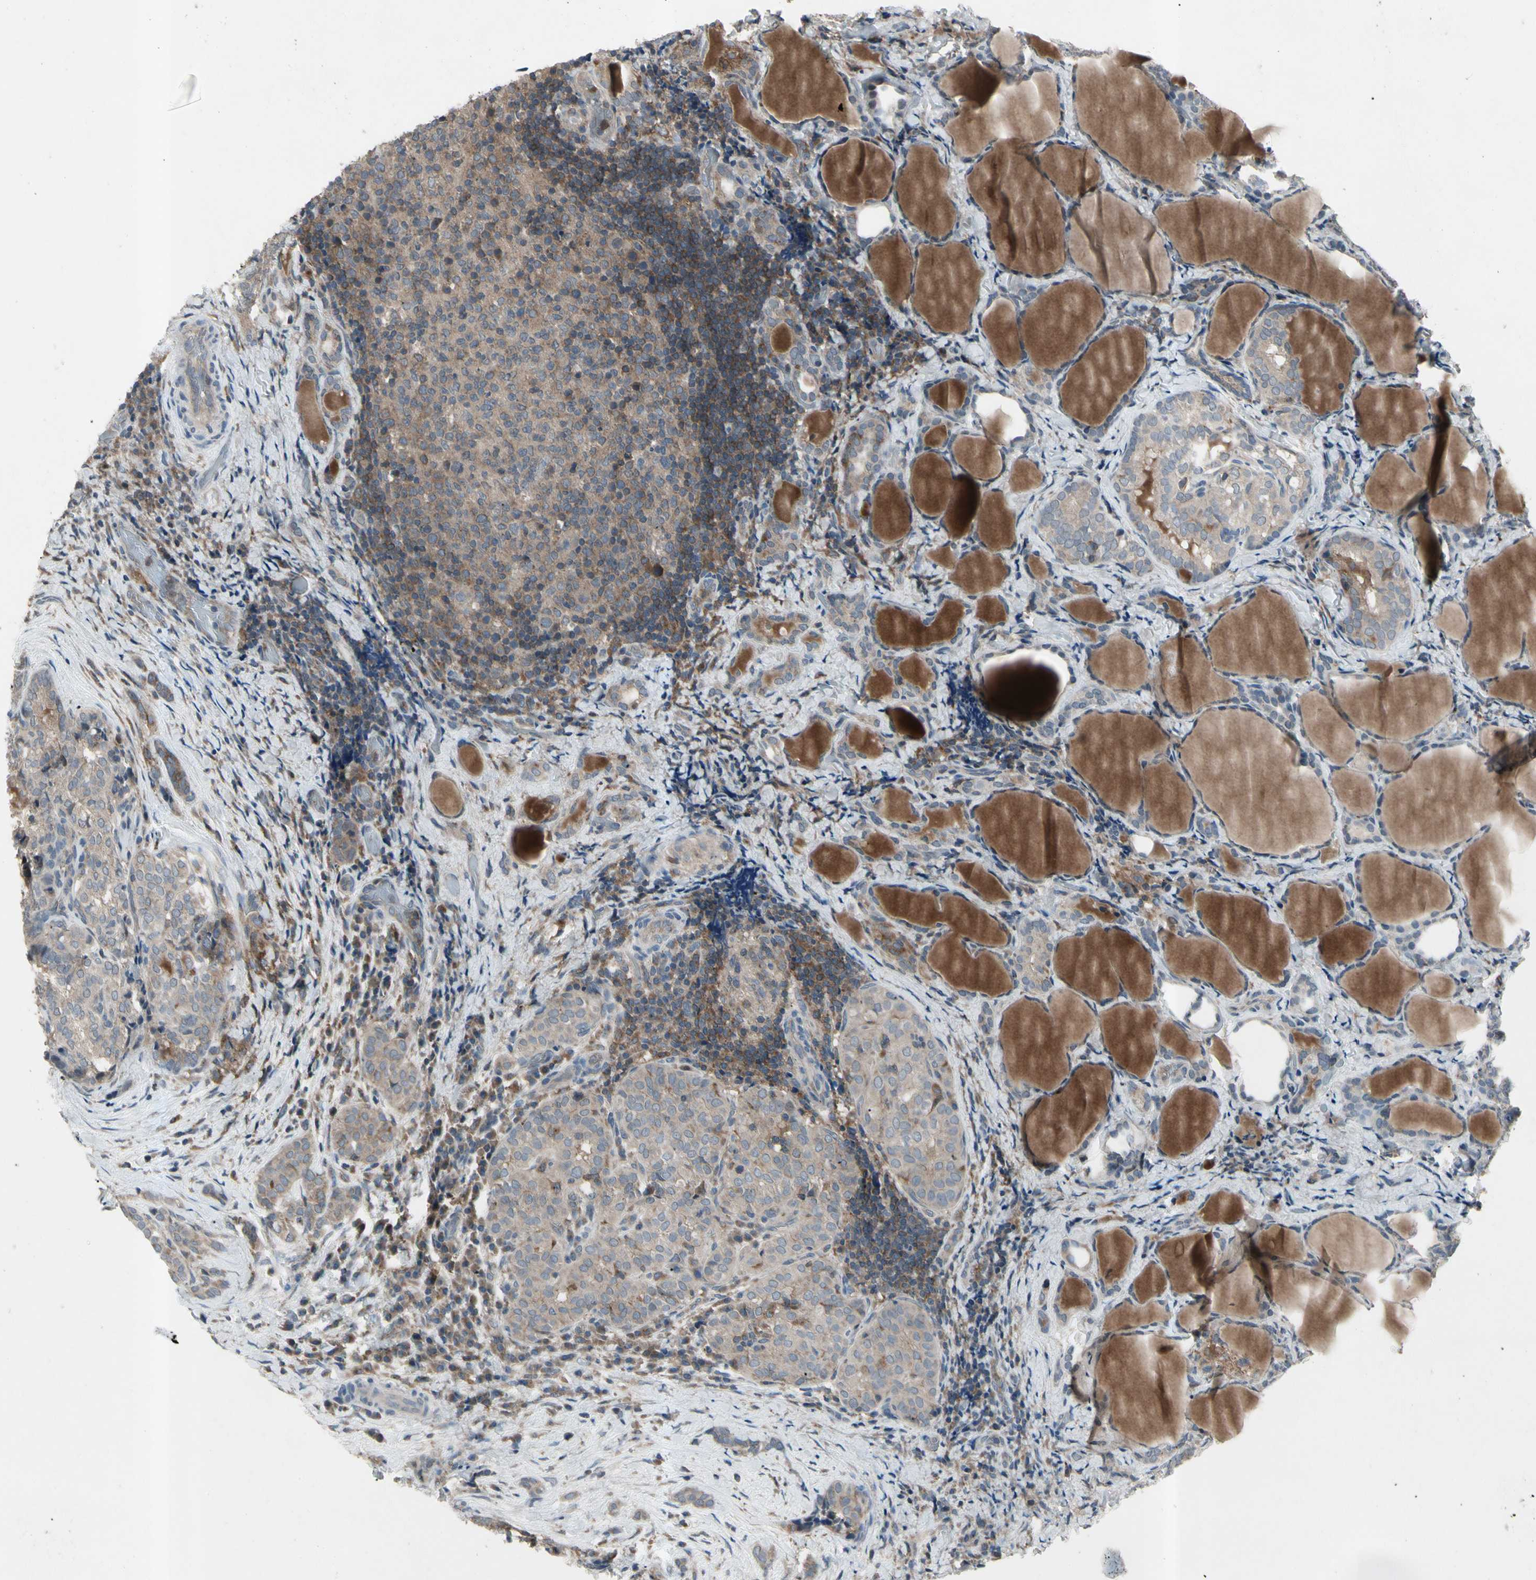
{"staining": {"intensity": "weak", "quantity": ">75%", "location": "cytoplasmic/membranous"}, "tissue": "thyroid cancer", "cell_type": "Tumor cells", "image_type": "cancer", "snomed": [{"axis": "morphology", "description": "Normal tissue, NOS"}, {"axis": "morphology", "description": "Papillary adenocarcinoma, NOS"}, {"axis": "topography", "description": "Thyroid gland"}], "caption": "Thyroid cancer was stained to show a protein in brown. There is low levels of weak cytoplasmic/membranous positivity in approximately >75% of tumor cells.", "gene": "NMI", "patient": {"sex": "female", "age": 30}}